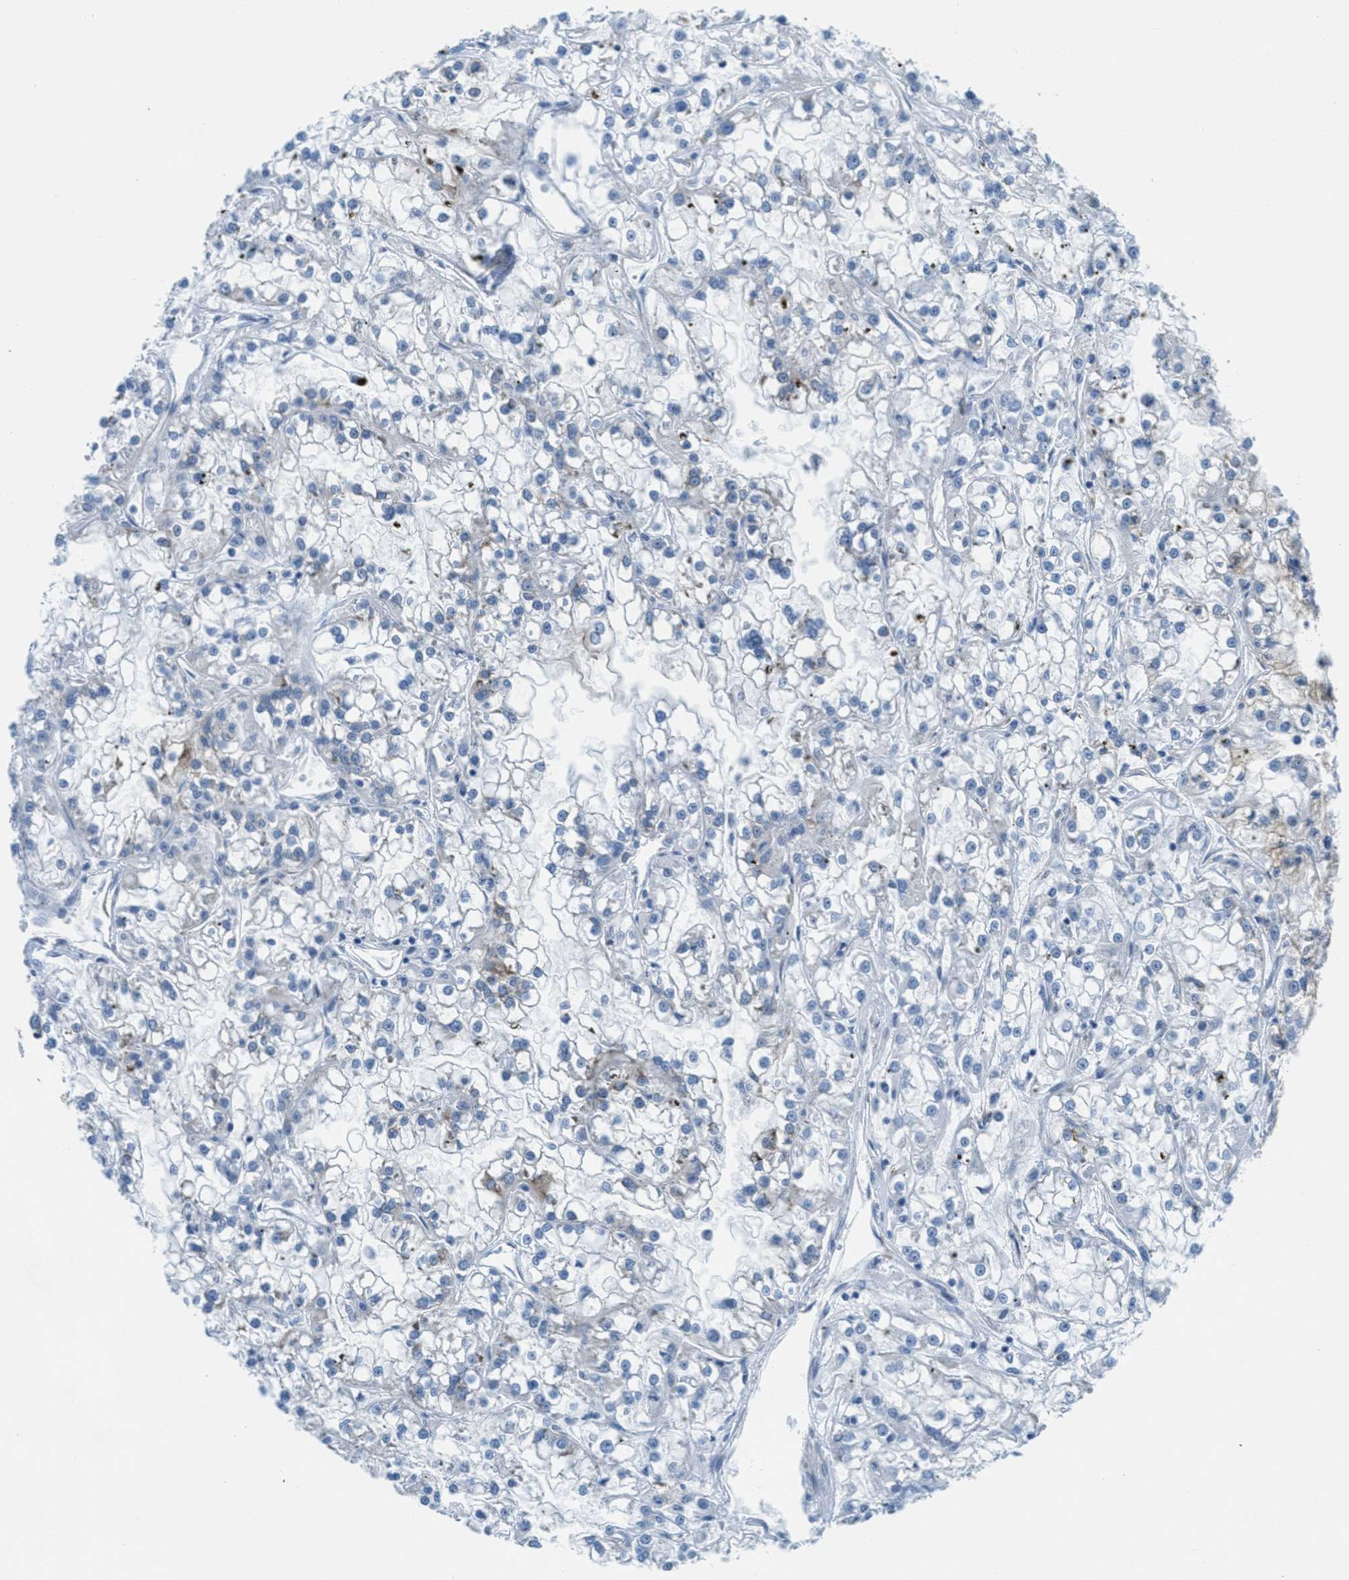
{"staining": {"intensity": "negative", "quantity": "none", "location": "none"}, "tissue": "renal cancer", "cell_type": "Tumor cells", "image_type": "cancer", "snomed": [{"axis": "morphology", "description": "Adenocarcinoma, NOS"}, {"axis": "topography", "description": "Kidney"}], "caption": "IHC of adenocarcinoma (renal) exhibits no expression in tumor cells.", "gene": "MAPRE2", "patient": {"sex": "female", "age": 52}}